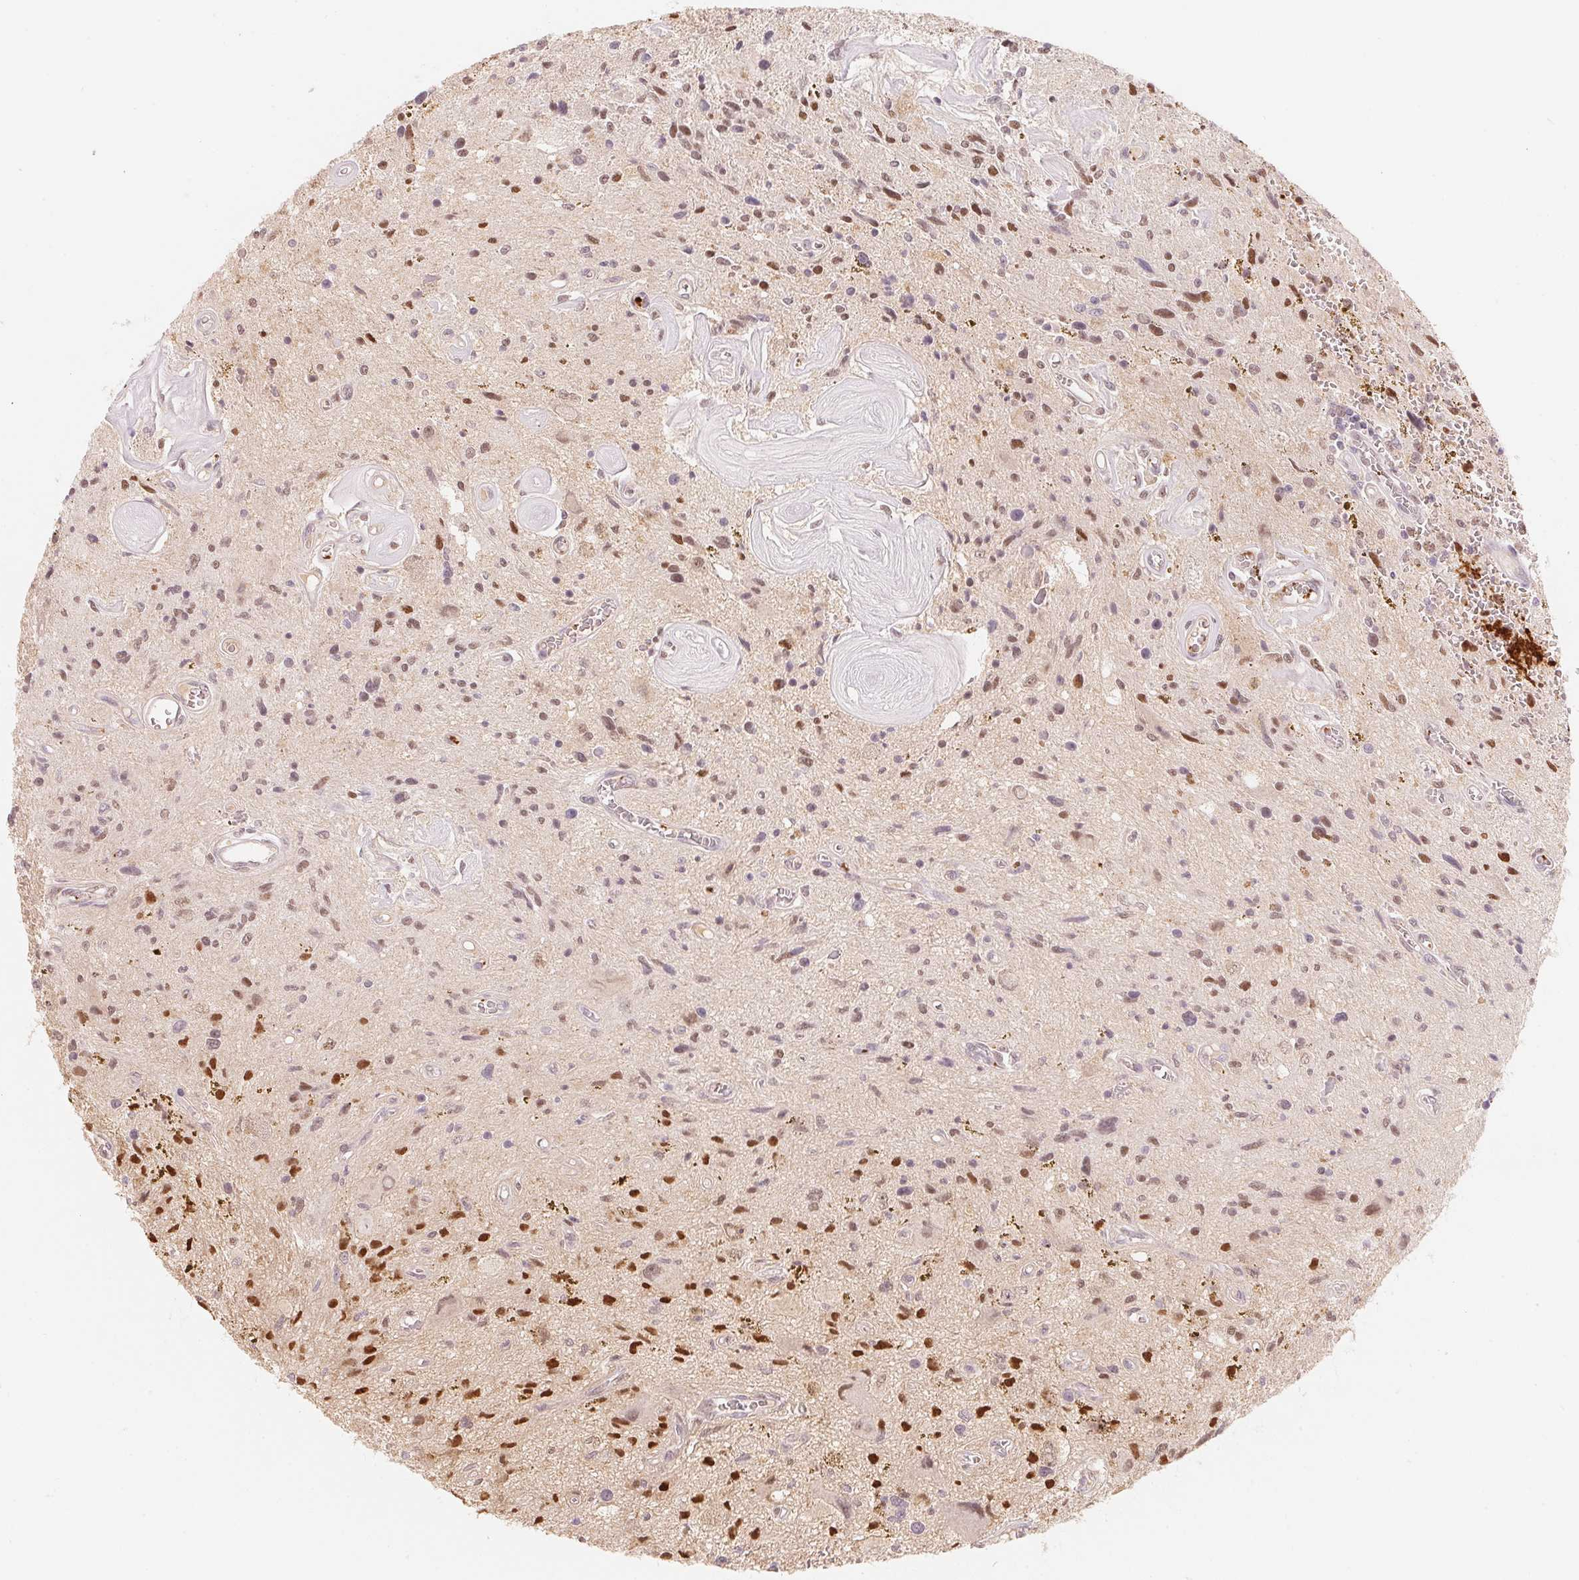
{"staining": {"intensity": "moderate", "quantity": "<25%", "location": "nuclear"}, "tissue": "glioma", "cell_type": "Tumor cells", "image_type": "cancer", "snomed": [{"axis": "morphology", "description": "Glioma, malignant, Low grade"}, {"axis": "topography", "description": "Cerebellum"}], "caption": "Immunohistochemistry histopathology image of human malignant low-grade glioma stained for a protein (brown), which demonstrates low levels of moderate nuclear staining in about <25% of tumor cells.", "gene": "ARHGAP22", "patient": {"sex": "female", "age": 14}}